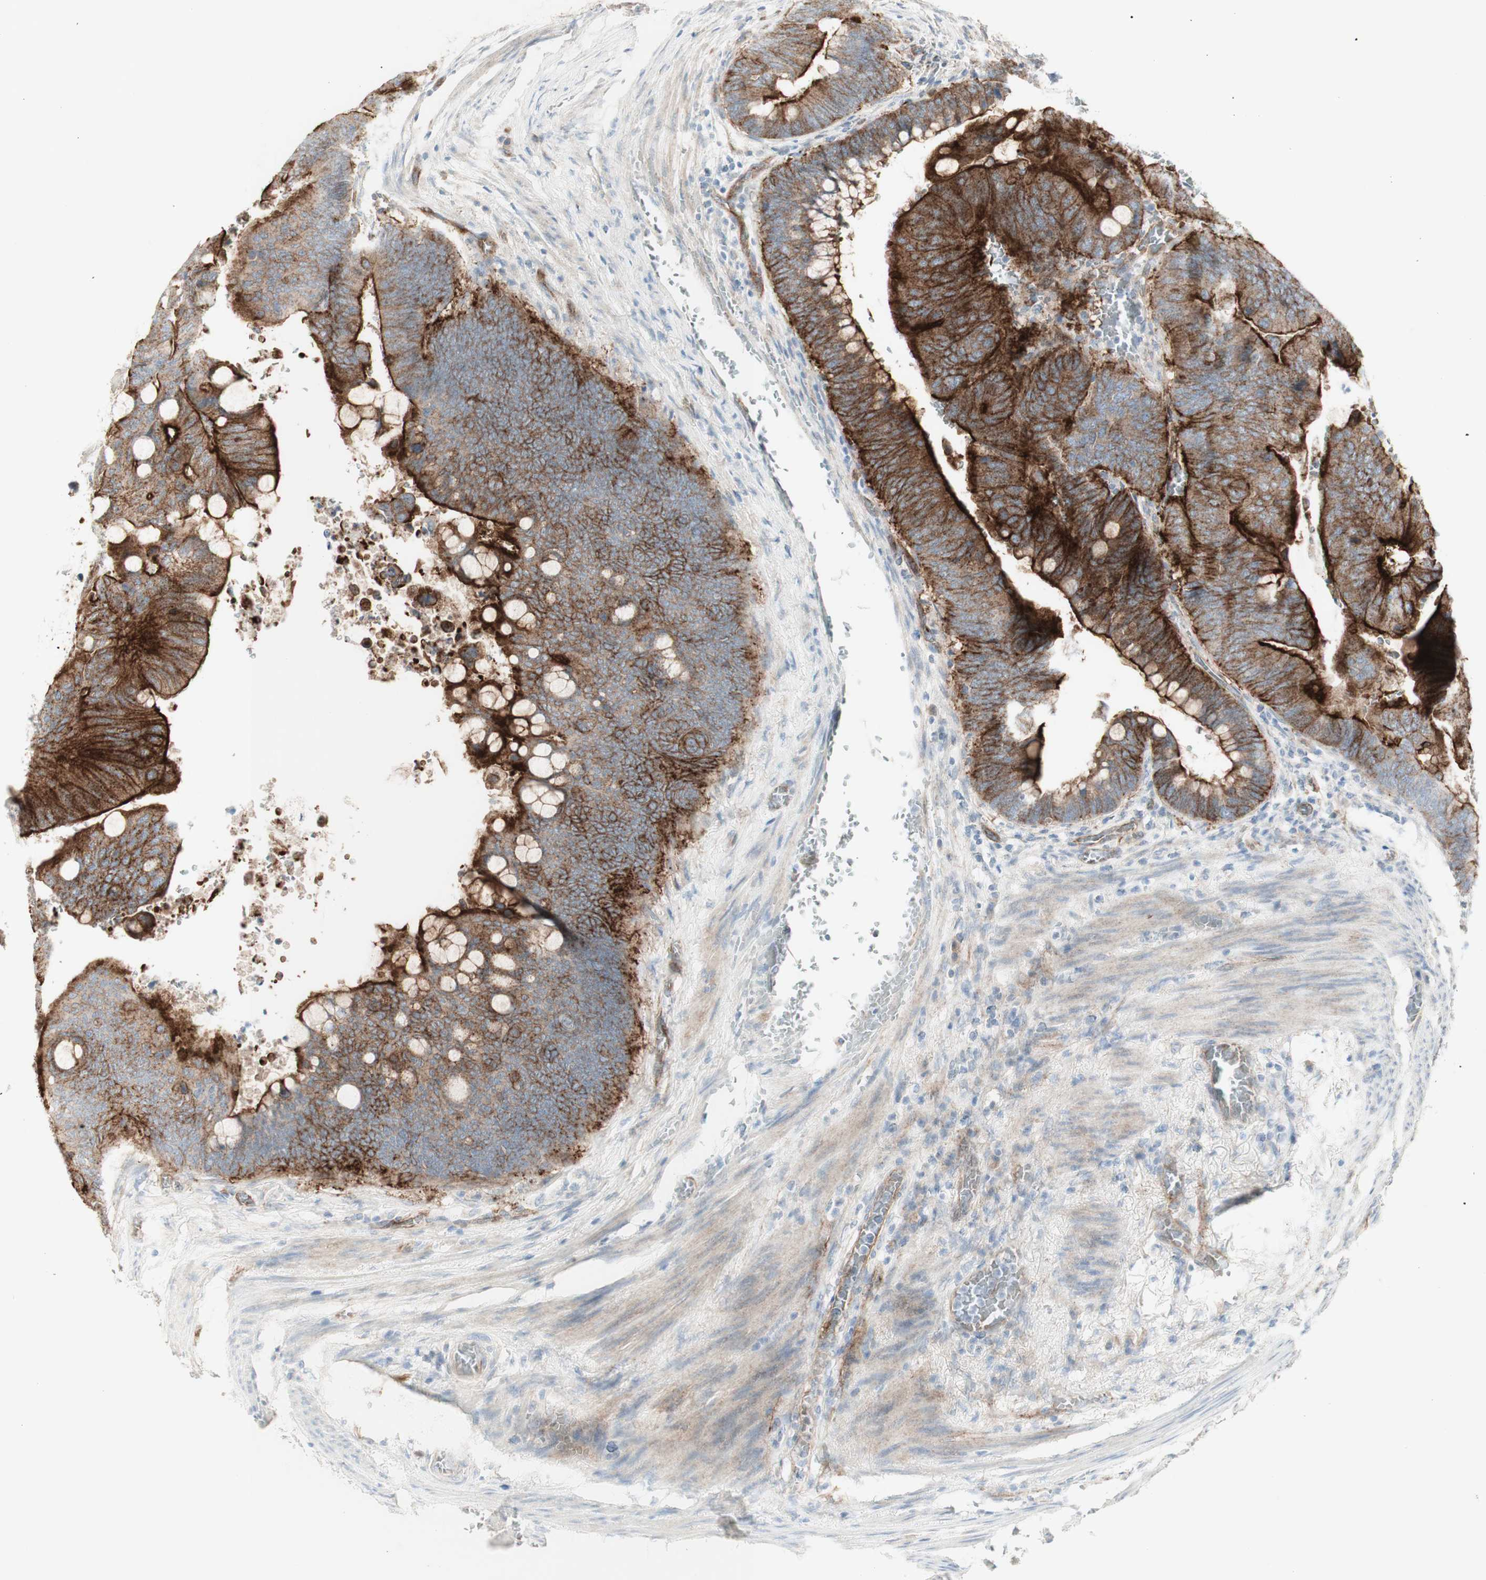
{"staining": {"intensity": "strong", "quantity": "25%-75%", "location": "cytoplasmic/membranous"}, "tissue": "colorectal cancer", "cell_type": "Tumor cells", "image_type": "cancer", "snomed": [{"axis": "morphology", "description": "Normal tissue, NOS"}, {"axis": "morphology", "description": "Adenocarcinoma, NOS"}, {"axis": "topography", "description": "Rectum"}, {"axis": "topography", "description": "Peripheral nerve tissue"}], "caption": "Human adenocarcinoma (colorectal) stained with a protein marker demonstrates strong staining in tumor cells.", "gene": "MYO6", "patient": {"sex": "male", "age": 92}}